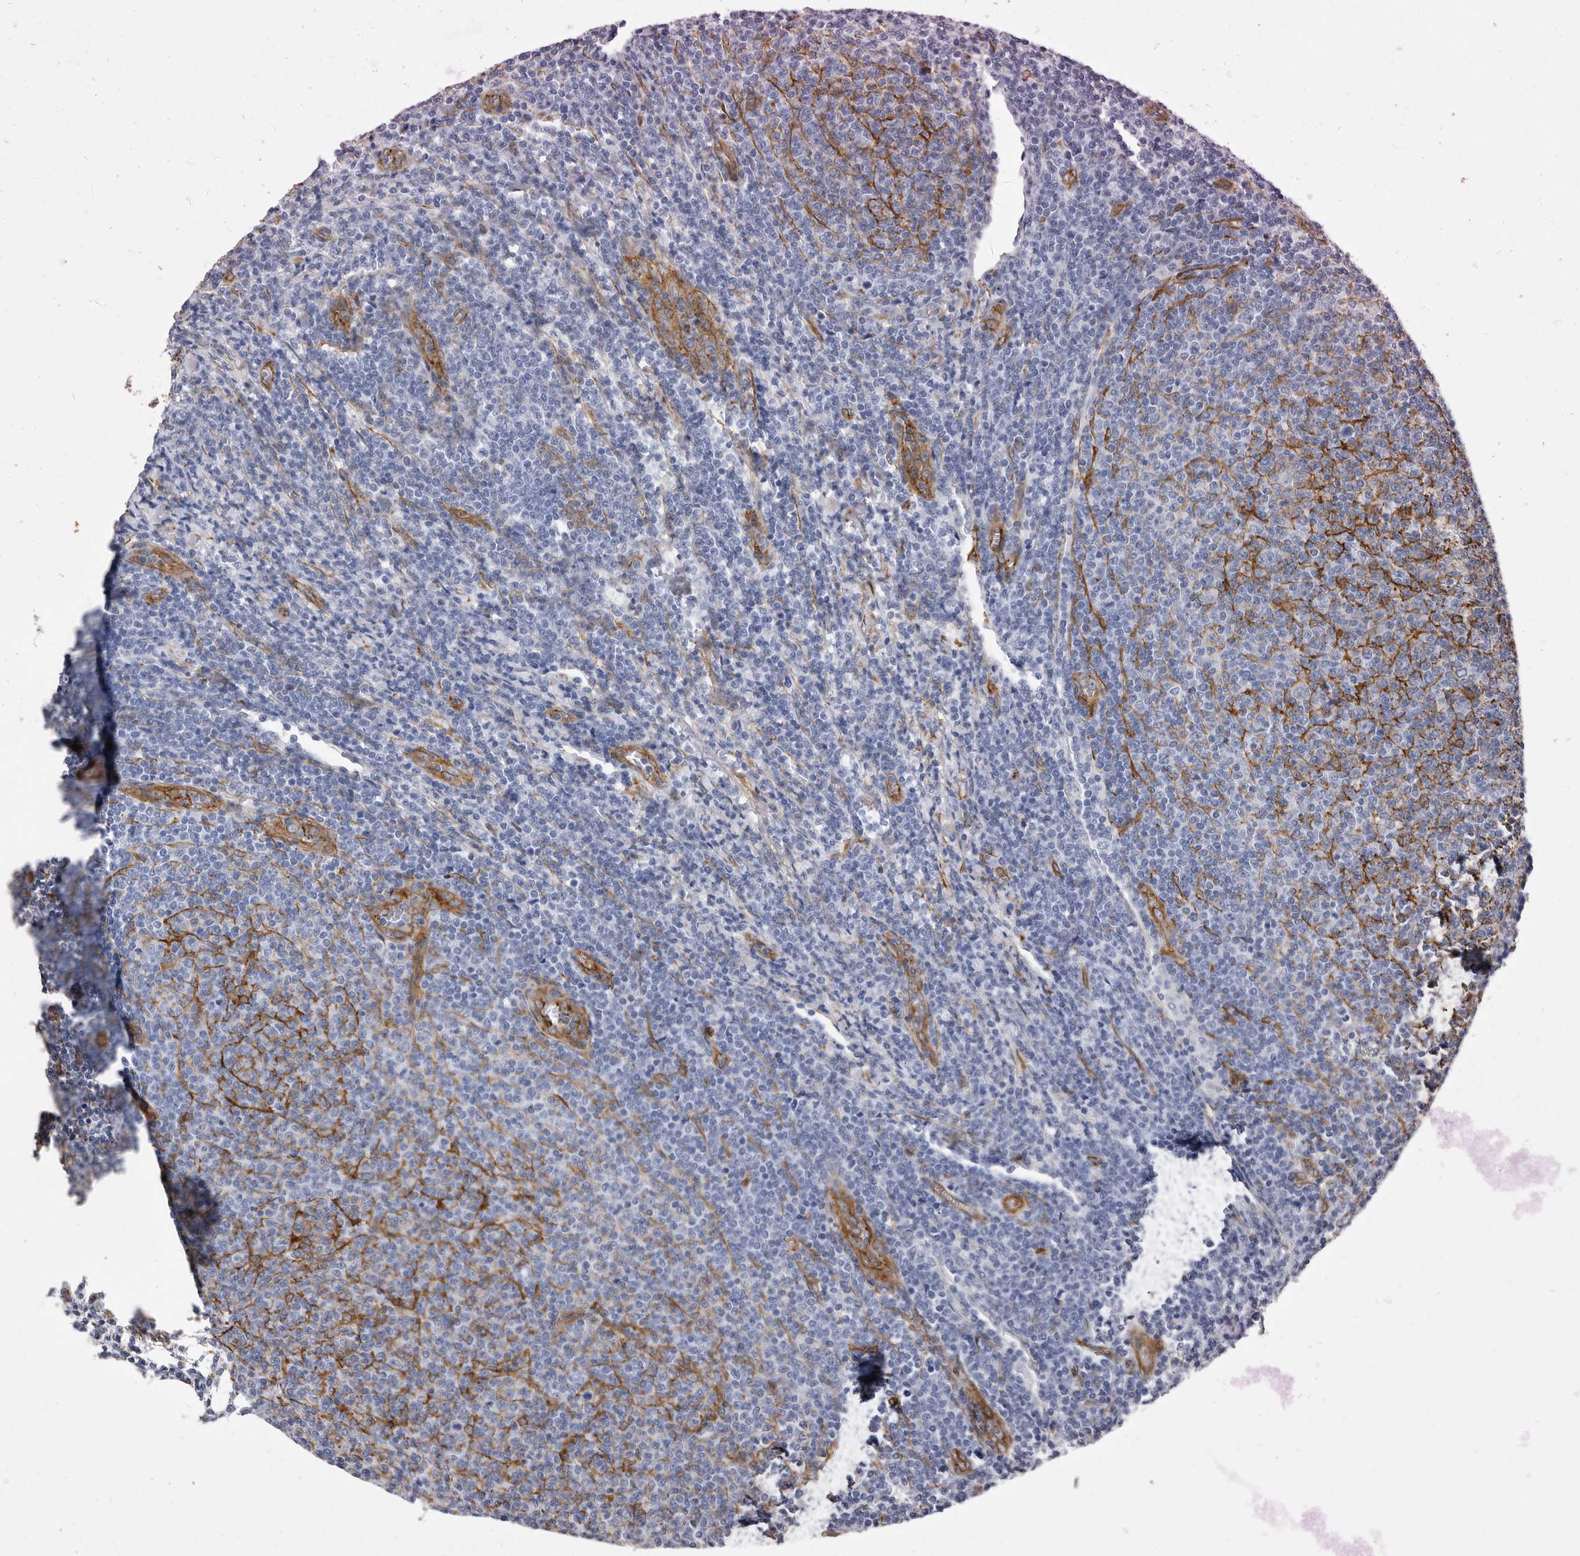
{"staining": {"intensity": "negative", "quantity": "none", "location": "none"}, "tissue": "lymphoma", "cell_type": "Tumor cells", "image_type": "cancer", "snomed": [{"axis": "morphology", "description": "Malignant lymphoma, non-Hodgkin's type, Low grade"}, {"axis": "topography", "description": "Lymph node"}], "caption": "Low-grade malignant lymphoma, non-Hodgkin's type was stained to show a protein in brown. There is no significant positivity in tumor cells.", "gene": "ENAH", "patient": {"sex": "male", "age": 66}}